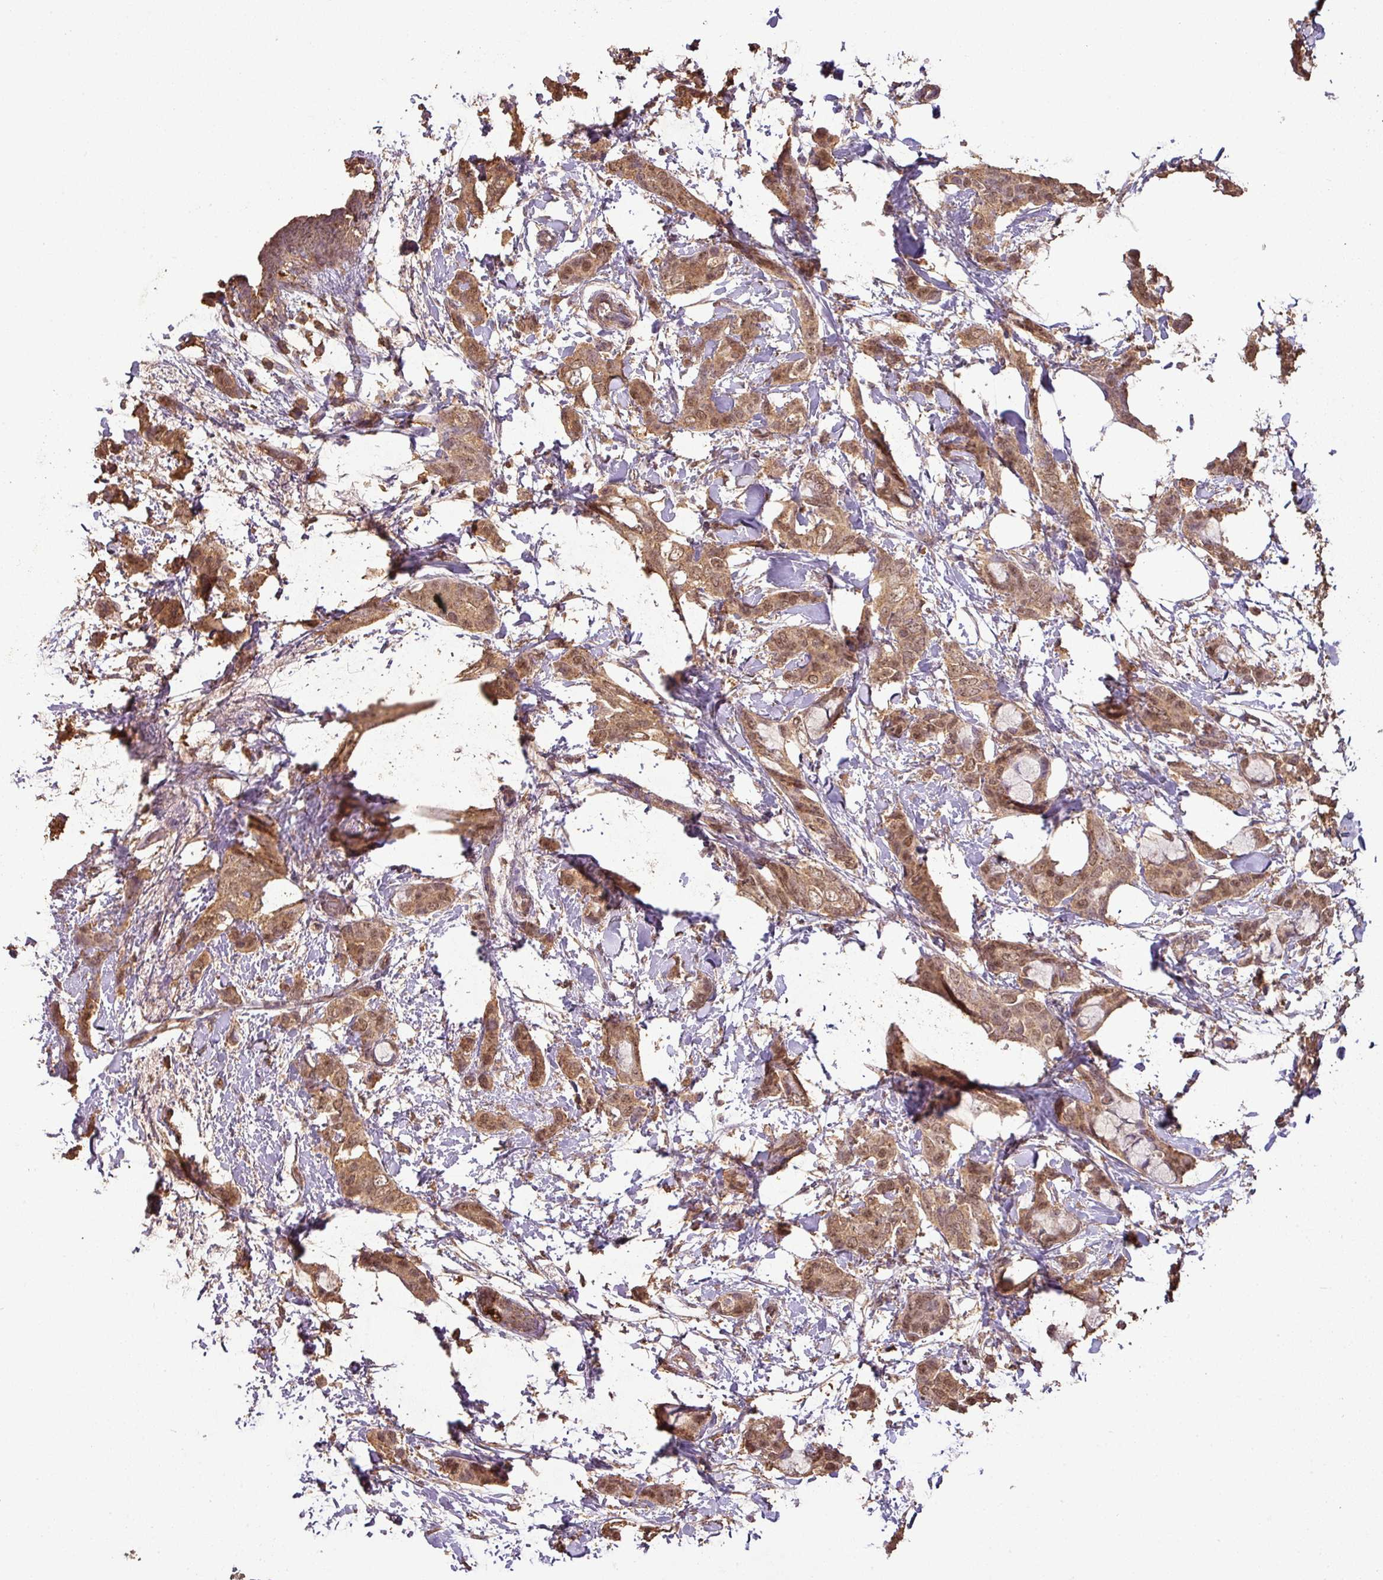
{"staining": {"intensity": "moderate", "quantity": ">75%", "location": "cytoplasmic/membranous,nuclear"}, "tissue": "breast cancer", "cell_type": "Tumor cells", "image_type": "cancer", "snomed": [{"axis": "morphology", "description": "Duct carcinoma"}, {"axis": "topography", "description": "Breast"}], "caption": "Immunohistochemical staining of breast cancer (infiltrating ductal carcinoma) displays medium levels of moderate cytoplasmic/membranous and nuclear protein staining in approximately >75% of tumor cells.", "gene": "ATAT1", "patient": {"sex": "female", "age": 73}}